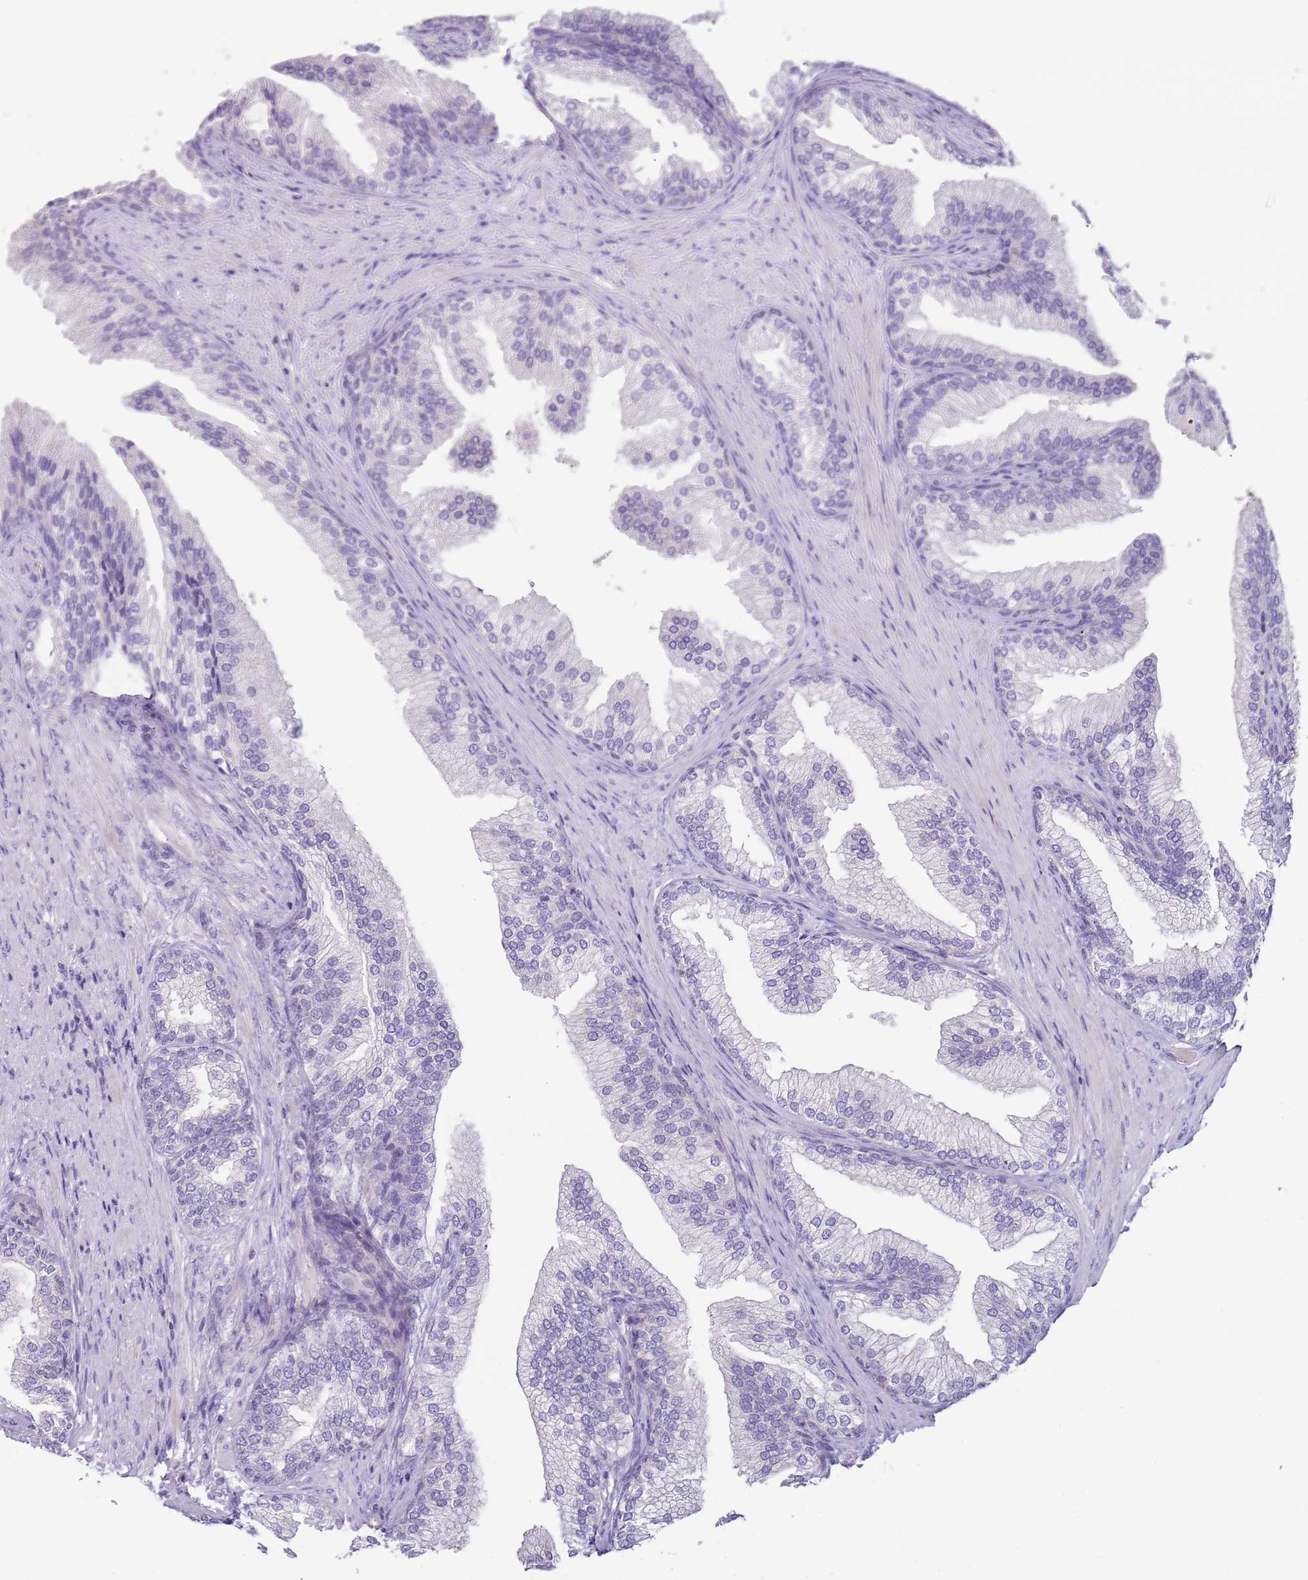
{"staining": {"intensity": "negative", "quantity": "none", "location": "none"}, "tissue": "prostate", "cell_type": "Glandular cells", "image_type": "normal", "snomed": [{"axis": "morphology", "description": "Normal tissue, NOS"}, {"axis": "topography", "description": "Prostate"}], "caption": "The IHC micrograph has no significant positivity in glandular cells of prostate. (Brightfield microscopy of DAB (3,3'-diaminobenzidine) immunohistochemistry at high magnification).", "gene": "ARHGAP5", "patient": {"sex": "male", "age": 76}}